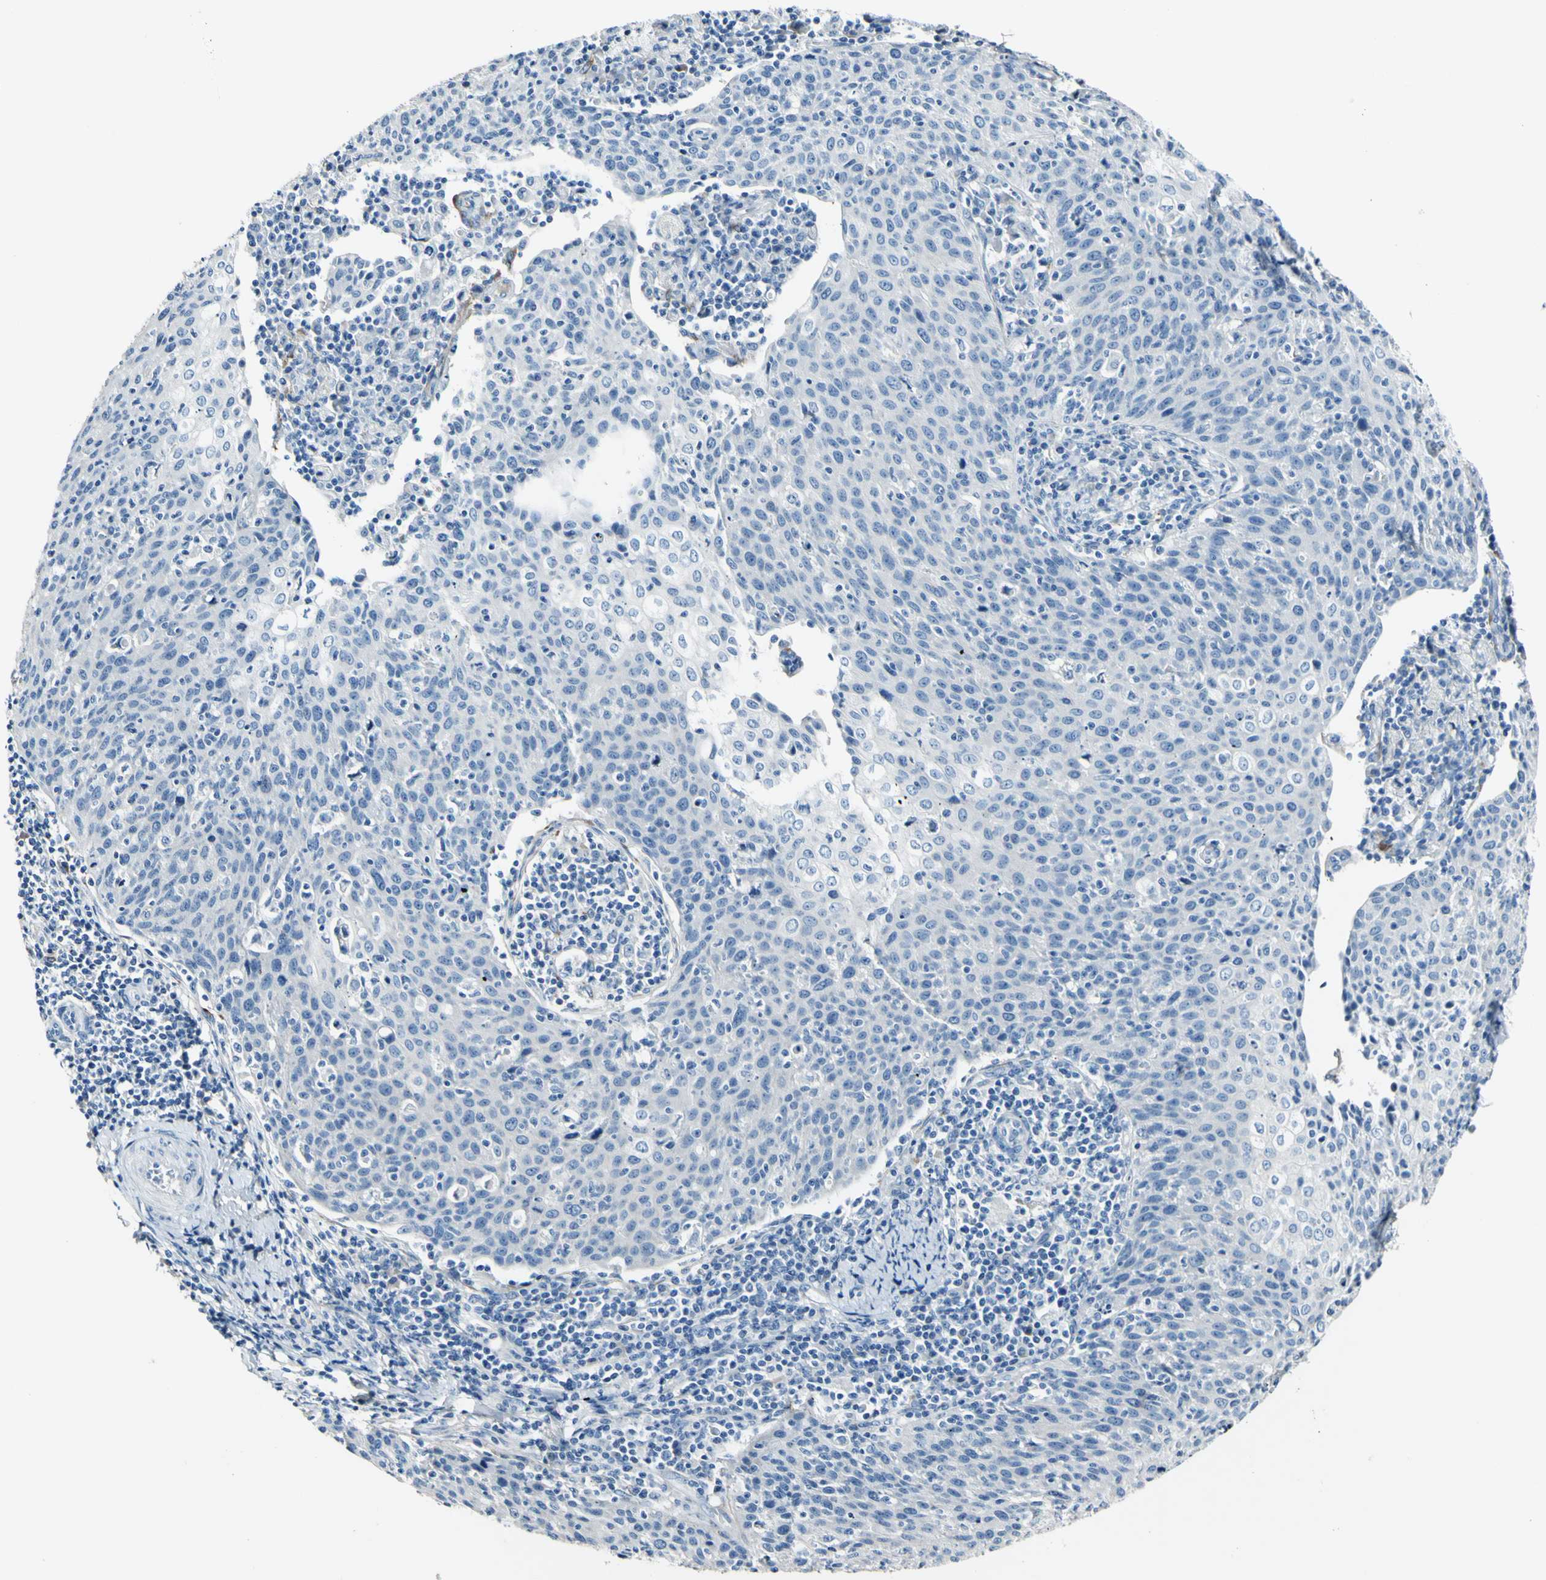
{"staining": {"intensity": "negative", "quantity": "none", "location": "none"}, "tissue": "cervical cancer", "cell_type": "Tumor cells", "image_type": "cancer", "snomed": [{"axis": "morphology", "description": "Squamous cell carcinoma, NOS"}, {"axis": "topography", "description": "Cervix"}], "caption": "IHC of cervical cancer shows no staining in tumor cells.", "gene": "COL6A3", "patient": {"sex": "female", "age": 38}}